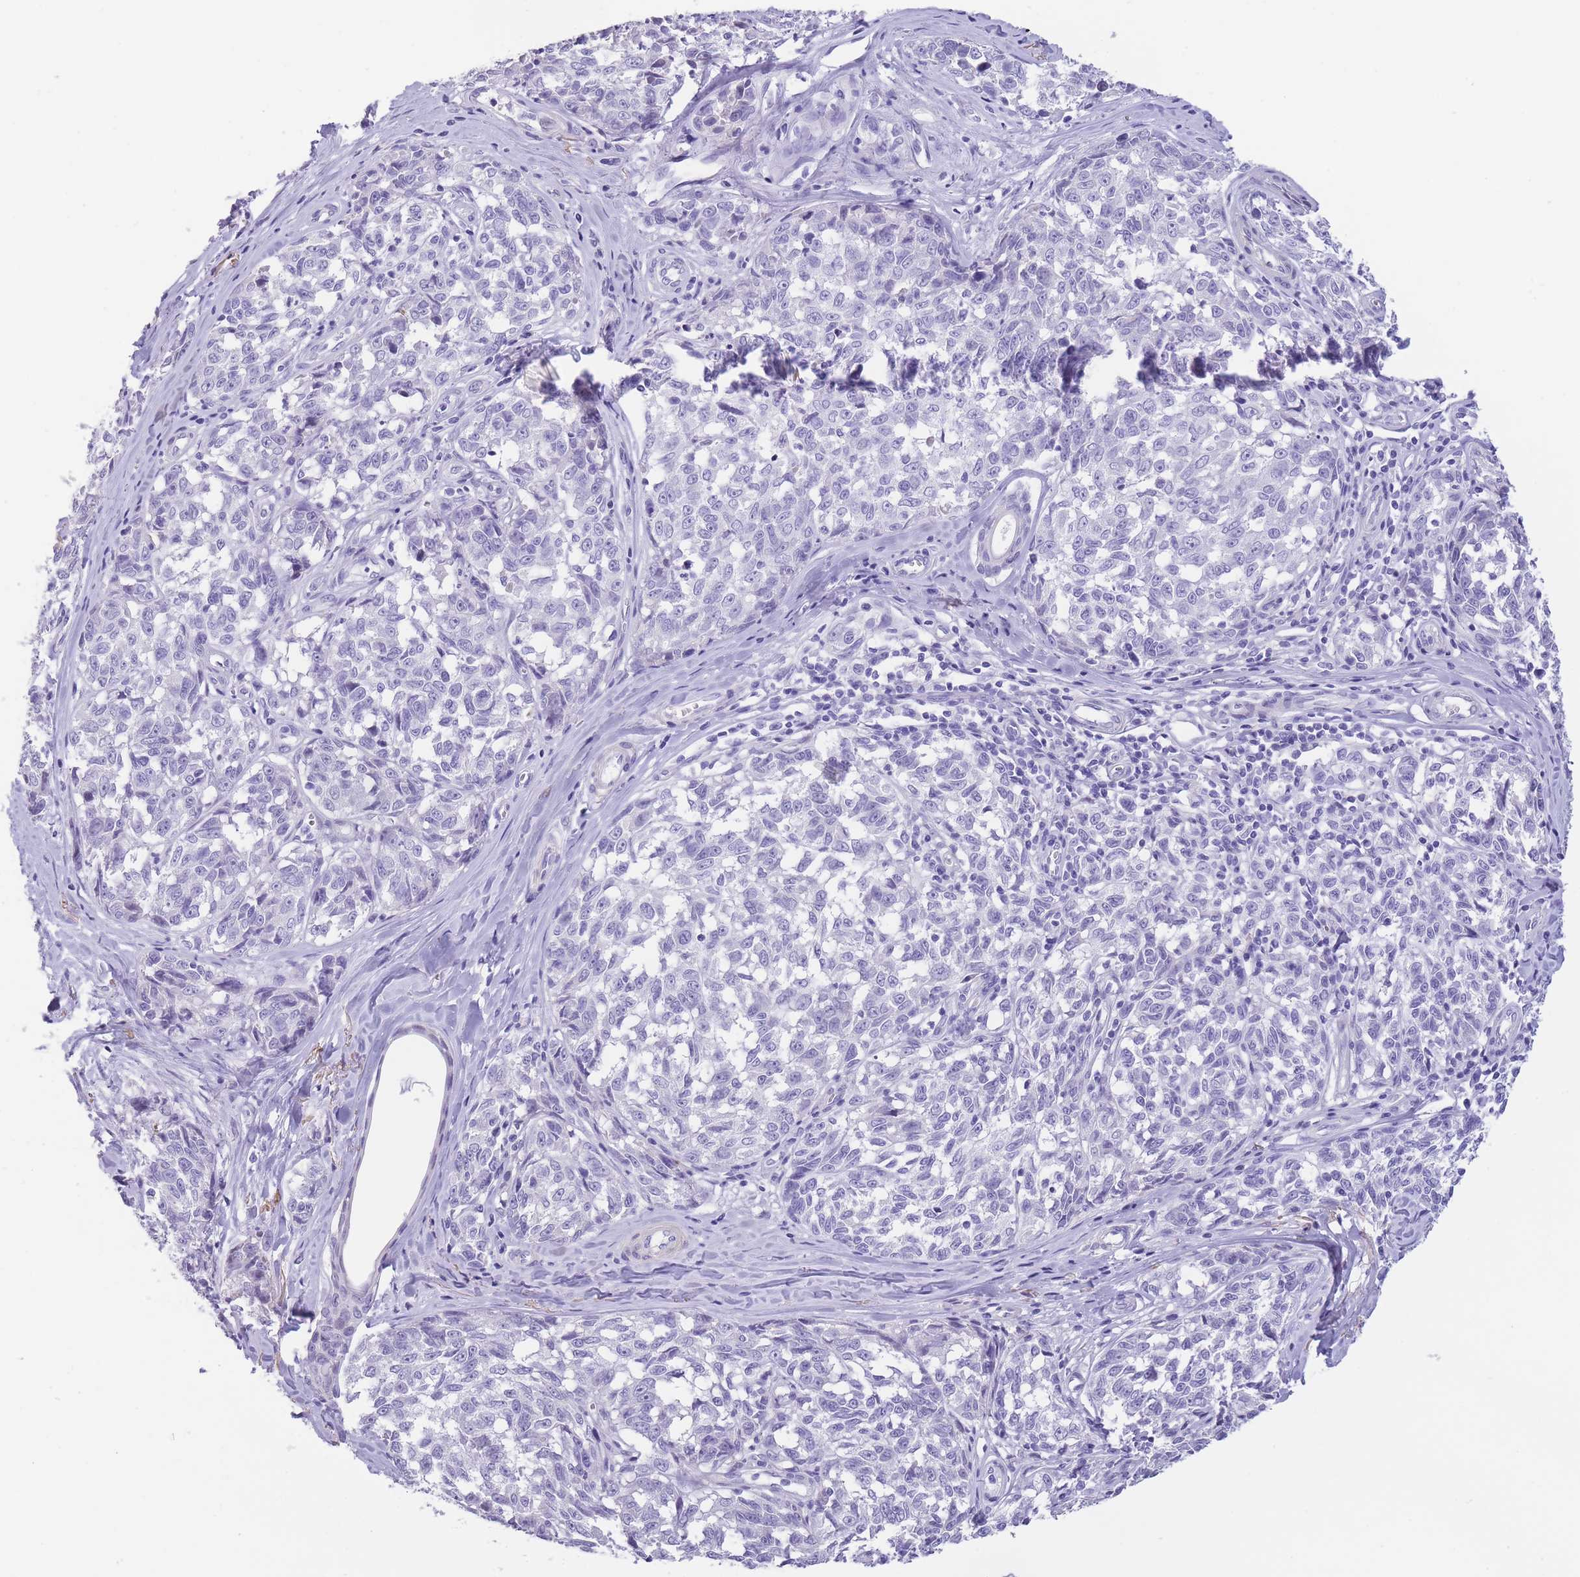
{"staining": {"intensity": "negative", "quantity": "none", "location": "none"}, "tissue": "melanoma", "cell_type": "Tumor cells", "image_type": "cancer", "snomed": [{"axis": "morphology", "description": "Normal tissue, NOS"}, {"axis": "morphology", "description": "Malignant melanoma, NOS"}, {"axis": "topography", "description": "Skin"}], "caption": "Melanoma stained for a protein using immunohistochemistry (IHC) demonstrates no expression tumor cells.", "gene": "RAI2", "patient": {"sex": "female", "age": 64}}